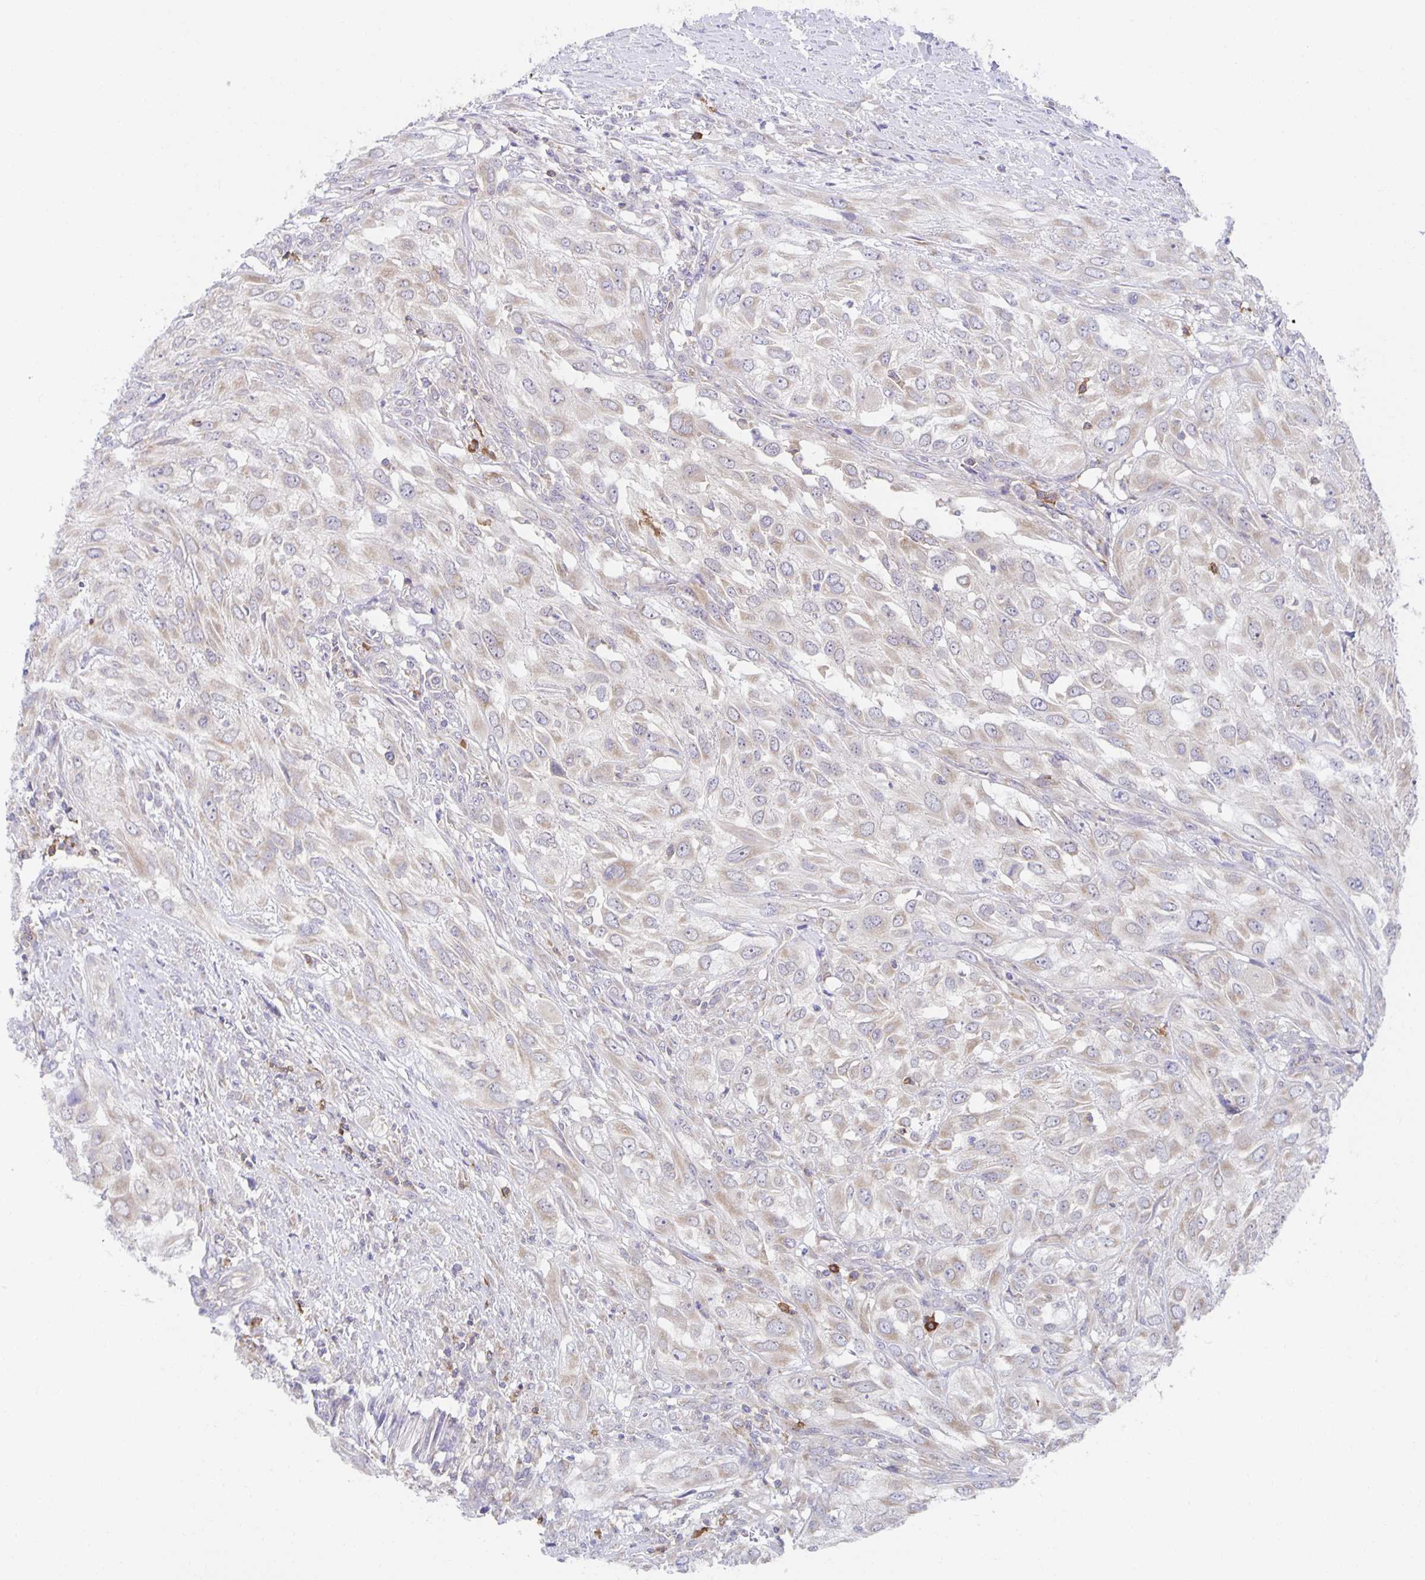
{"staining": {"intensity": "weak", "quantity": "25%-75%", "location": "cytoplasmic/membranous"}, "tissue": "urothelial cancer", "cell_type": "Tumor cells", "image_type": "cancer", "snomed": [{"axis": "morphology", "description": "Urothelial carcinoma, High grade"}, {"axis": "topography", "description": "Urinary bladder"}], "caption": "Brown immunohistochemical staining in urothelial cancer exhibits weak cytoplasmic/membranous positivity in about 25%-75% of tumor cells.", "gene": "BAD", "patient": {"sex": "male", "age": 67}}